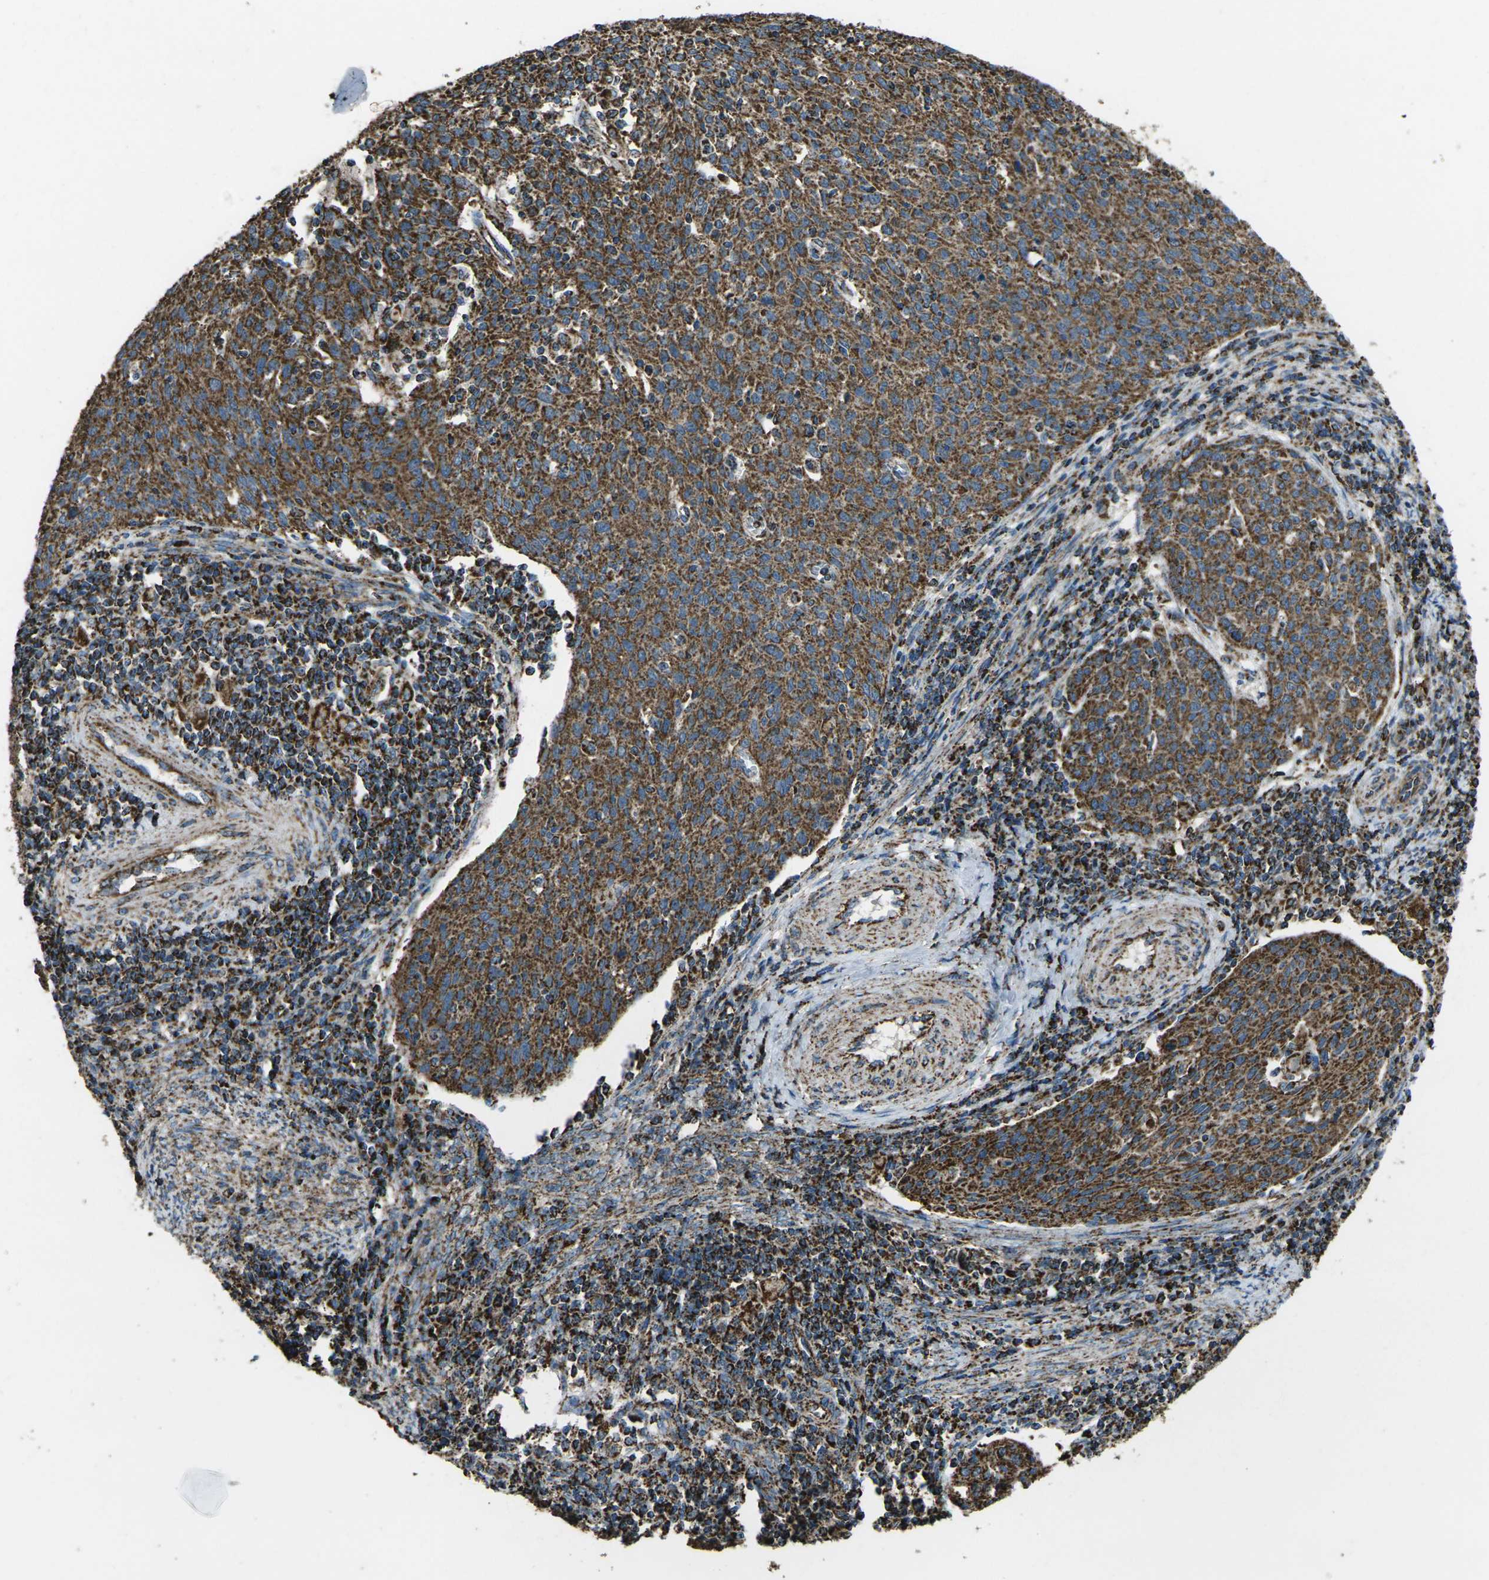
{"staining": {"intensity": "strong", "quantity": ">75%", "location": "cytoplasmic/membranous"}, "tissue": "cervical cancer", "cell_type": "Tumor cells", "image_type": "cancer", "snomed": [{"axis": "morphology", "description": "Squamous cell carcinoma, NOS"}, {"axis": "topography", "description": "Cervix"}], "caption": "Cervical squamous cell carcinoma stained with a brown dye demonstrates strong cytoplasmic/membranous positive expression in approximately >75% of tumor cells.", "gene": "KLHL5", "patient": {"sex": "female", "age": 38}}